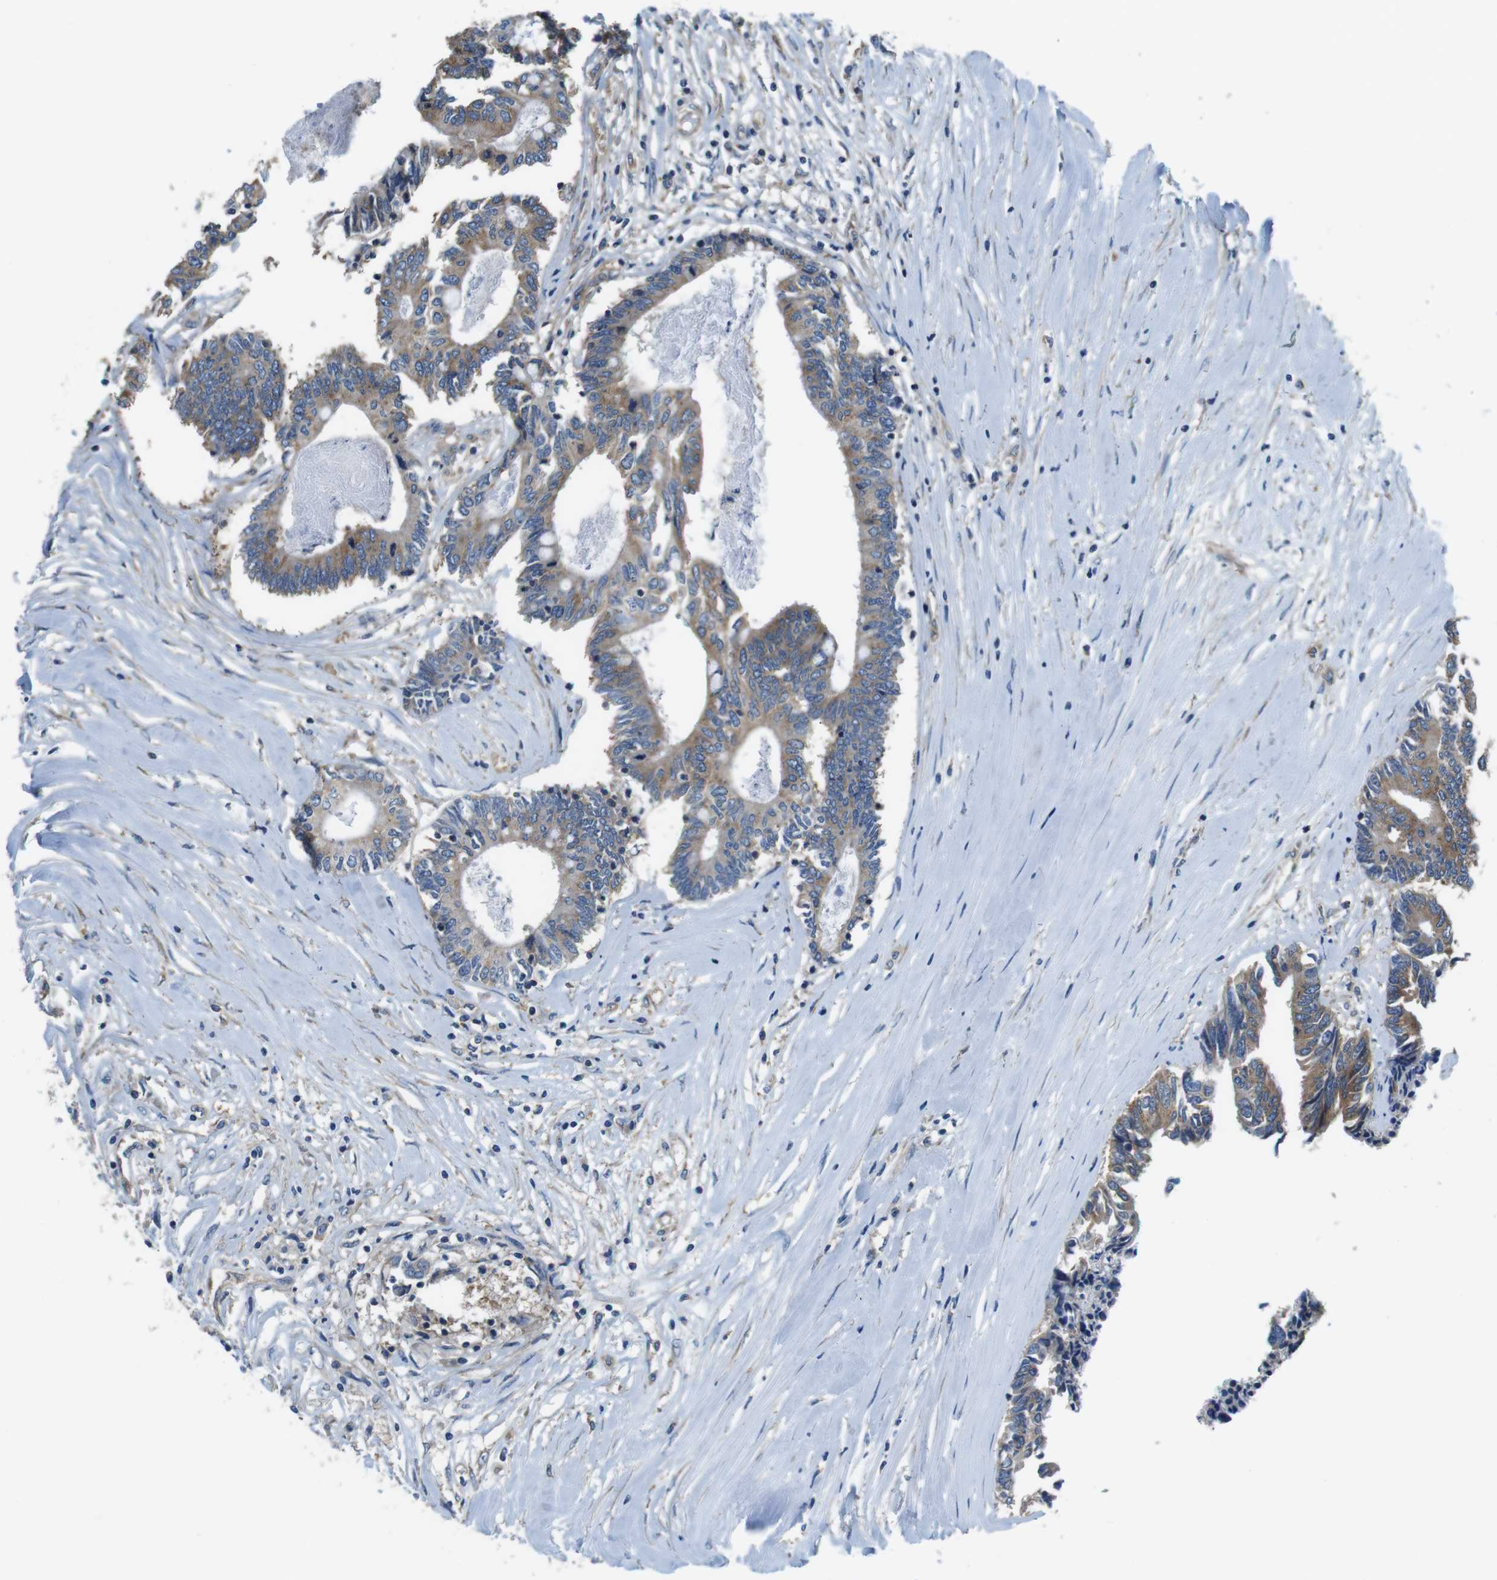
{"staining": {"intensity": "moderate", "quantity": ">75%", "location": "cytoplasmic/membranous"}, "tissue": "colorectal cancer", "cell_type": "Tumor cells", "image_type": "cancer", "snomed": [{"axis": "morphology", "description": "Adenocarcinoma, NOS"}, {"axis": "topography", "description": "Rectum"}], "caption": "Protein expression analysis of human colorectal cancer (adenocarcinoma) reveals moderate cytoplasmic/membranous staining in approximately >75% of tumor cells.", "gene": "DENND4C", "patient": {"sex": "male", "age": 63}}